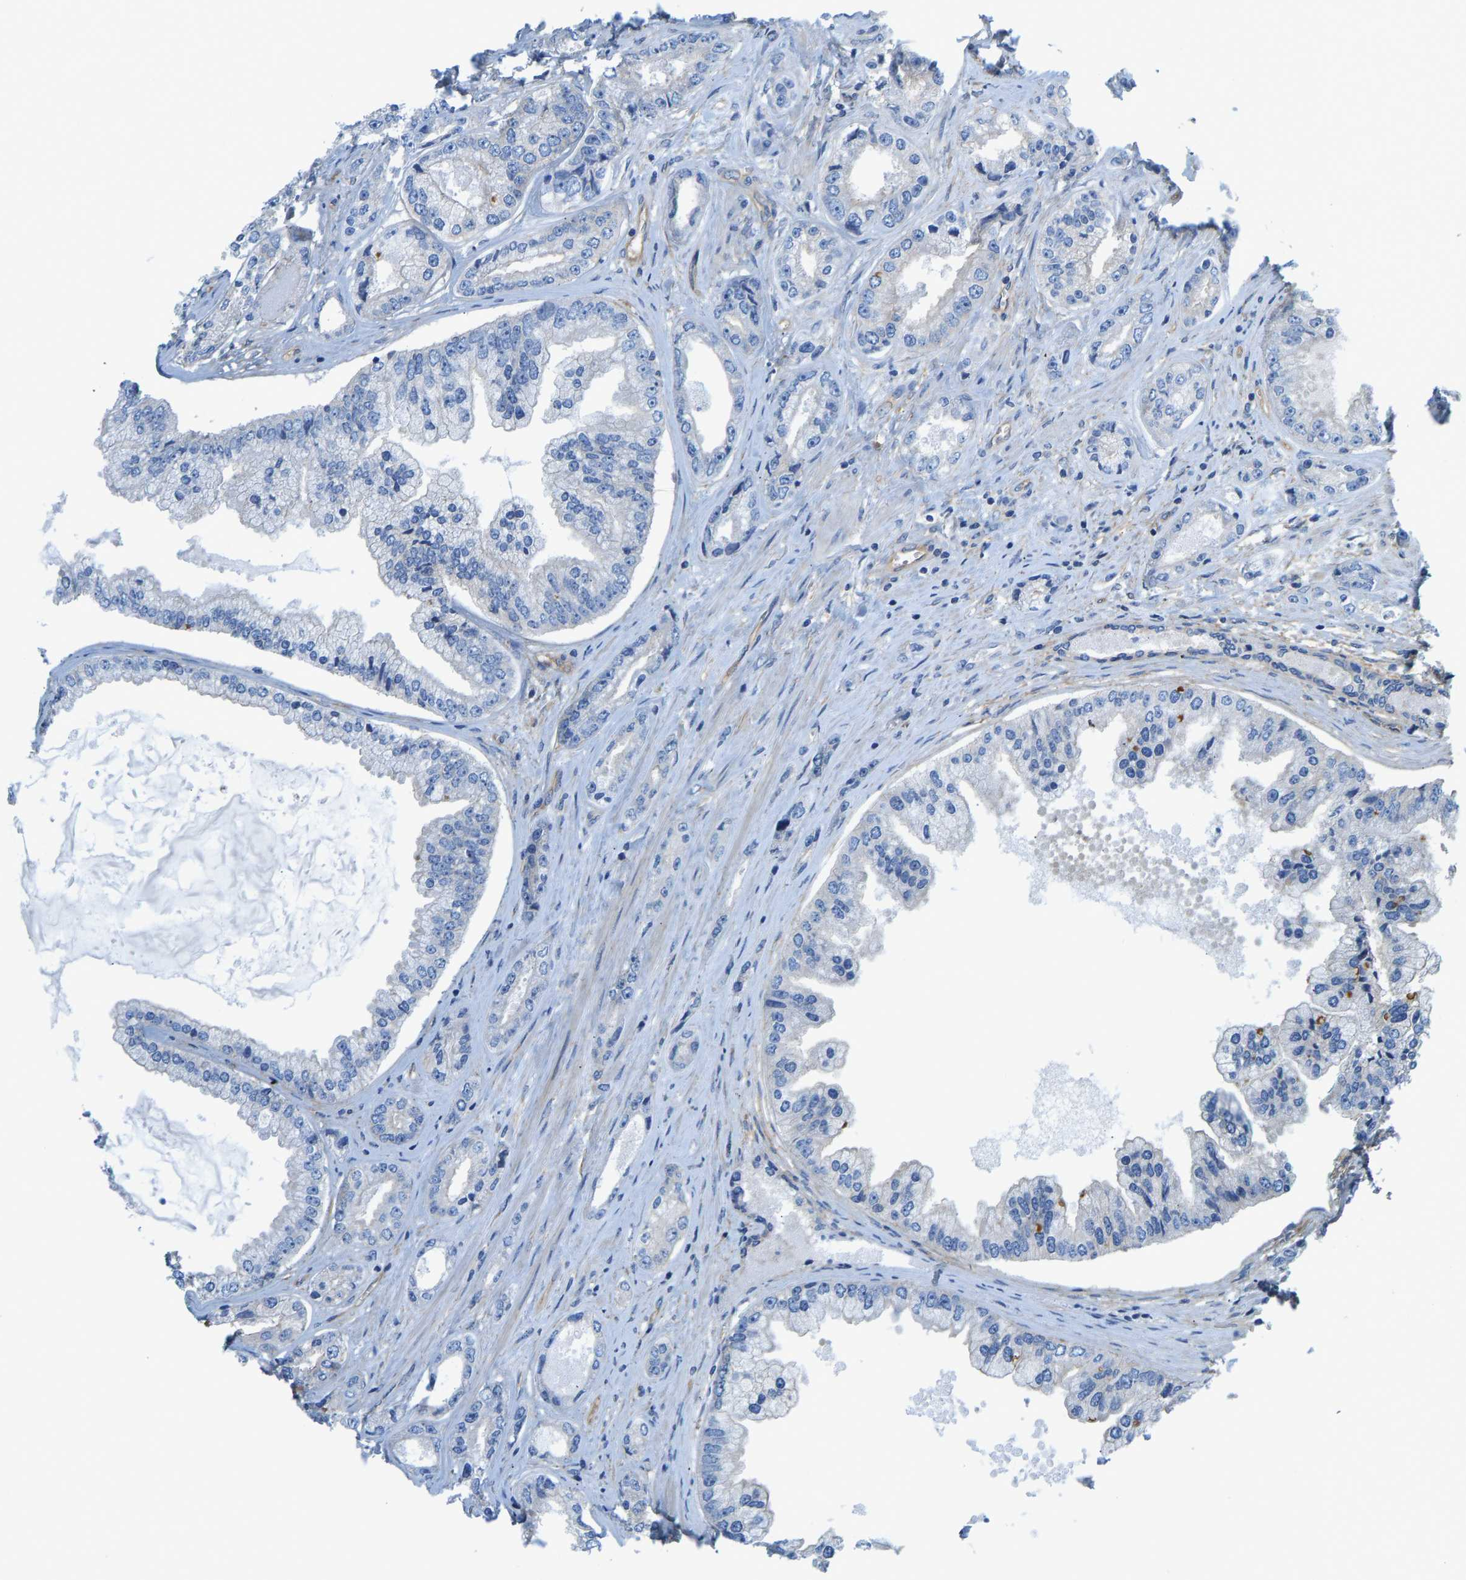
{"staining": {"intensity": "negative", "quantity": "none", "location": "none"}, "tissue": "prostate cancer", "cell_type": "Tumor cells", "image_type": "cancer", "snomed": [{"axis": "morphology", "description": "Adenocarcinoma, High grade"}, {"axis": "topography", "description": "Prostate"}], "caption": "Human prostate high-grade adenocarcinoma stained for a protein using immunohistochemistry reveals no staining in tumor cells.", "gene": "CHAD", "patient": {"sex": "male", "age": 61}}